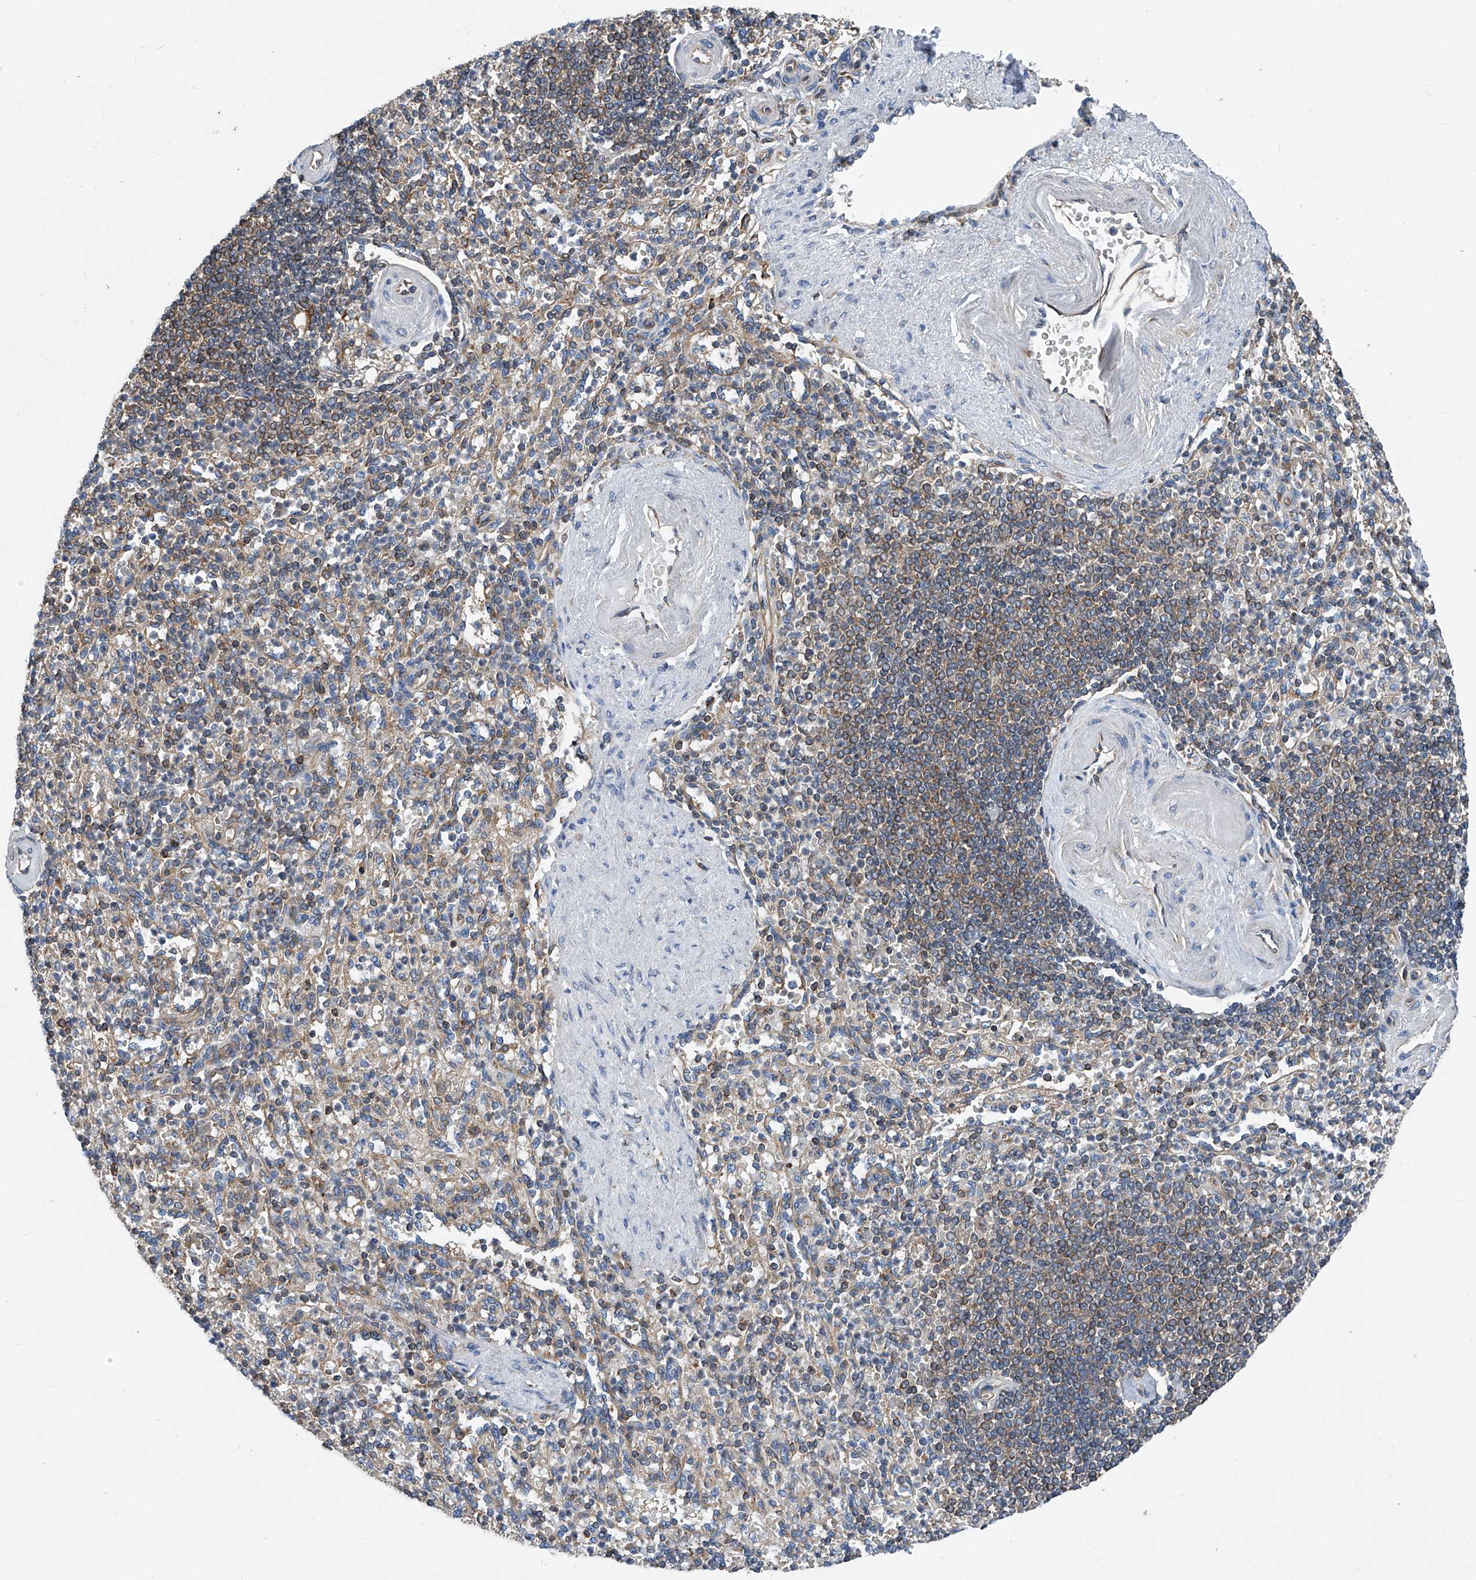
{"staining": {"intensity": "moderate", "quantity": "<25%", "location": "cytoplasmic/membranous"}, "tissue": "spleen", "cell_type": "Cells in red pulp", "image_type": "normal", "snomed": [{"axis": "morphology", "description": "Normal tissue, NOS"}, {"axis": "topography", "description": "Spleen"}], "caption": "Spleen stained with immunohistochemistry exhibits moderate cytoplasmic/membranous positivity in approximately <25% of cells in red pulp. The protein is shown in brown color, while the nuclei are stained blue.", "gene": "TRIM38", "patient": {"sex": "female", "age": 74}}